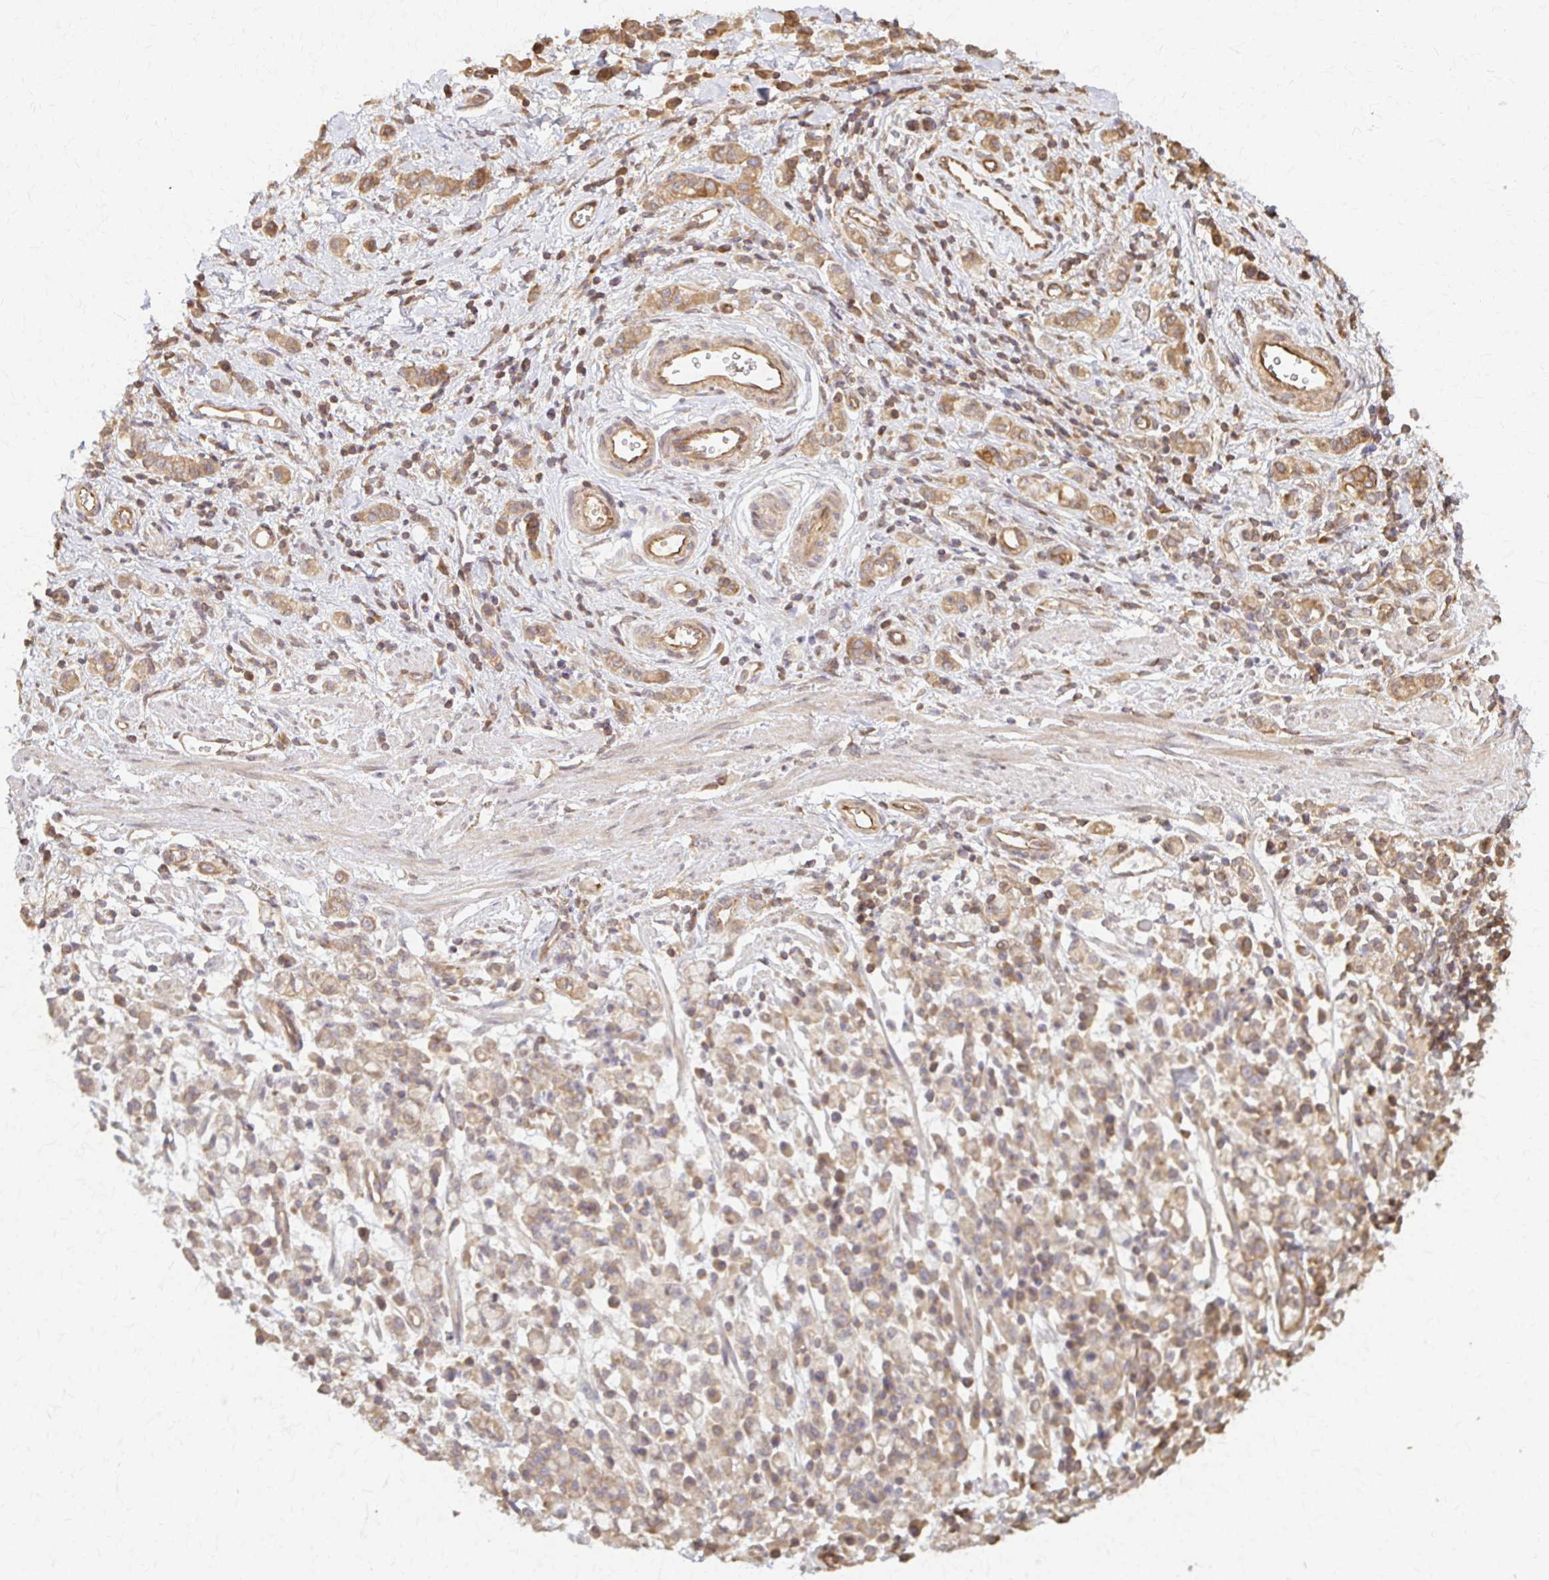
{"staining": {"intensity": "moderate", "quantity": ">75%", "location": "cytoplasmic/membranous"}, "tissue": "stomach cancer", "cell_type": "Tumor cells", "image_type": "cancer", "snomed": [{"axis": "morphology", "description": "Adenocarcinoma, NOS"}, {"axis": "topography", "description": "Stomach"}], "caption": "Adenocarcinoma (stomach) was stained to show a protein in brown. There is medium levels of moderate cytoplasmic/membranous positivity in approximately >75% of tumor cells. (Stains: DAB (3,3'-diaminobenzidine) in brown, nuclei in blue, Microscopy: brightfield microscopy at high magnification).", "gene": "ARHGAP35", "patient": {"sex": "male", "age": 77}}